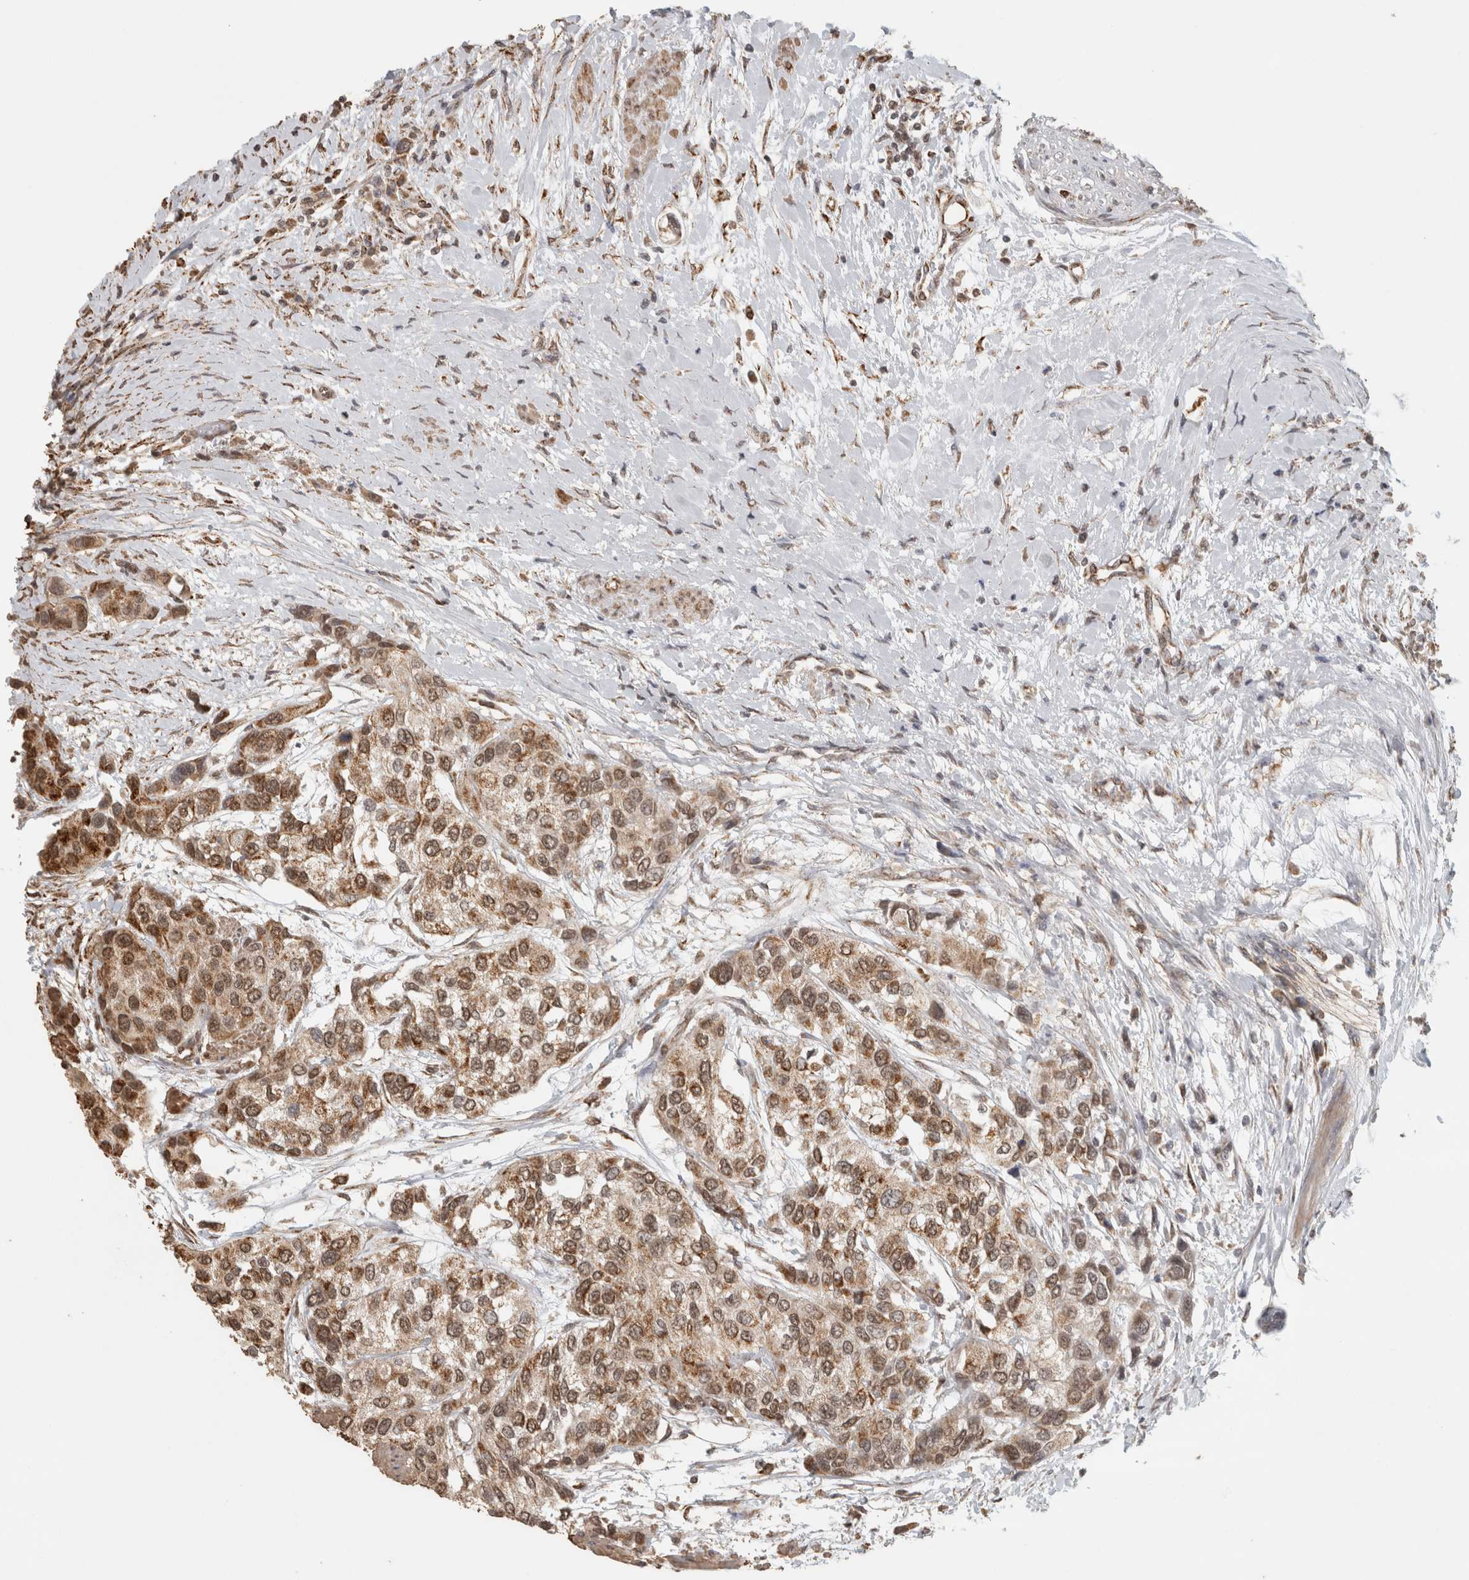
{"staining": {"intensity": "moderate", "quantity": ">75%", "location": "cytoplasmic/membranous,nuclear"}, "tissue": "urothelial cancer", "cell_type": "Tumor cells", "image_type": "cancer", "snomed": [{"axis": "morphology", "description": "Urothelial carcinoma, High grade"}, {"axis": "topography", "description": "Urinary bladder"}], "caption": "Tumor cells reveal medium levels of moderate cytoplasmic/membranous and nuclear expression in about >75% of cells in human urothelial cancer.", "gene": "BNIP3L", "patient": {"sex": "female", "age": 56}}